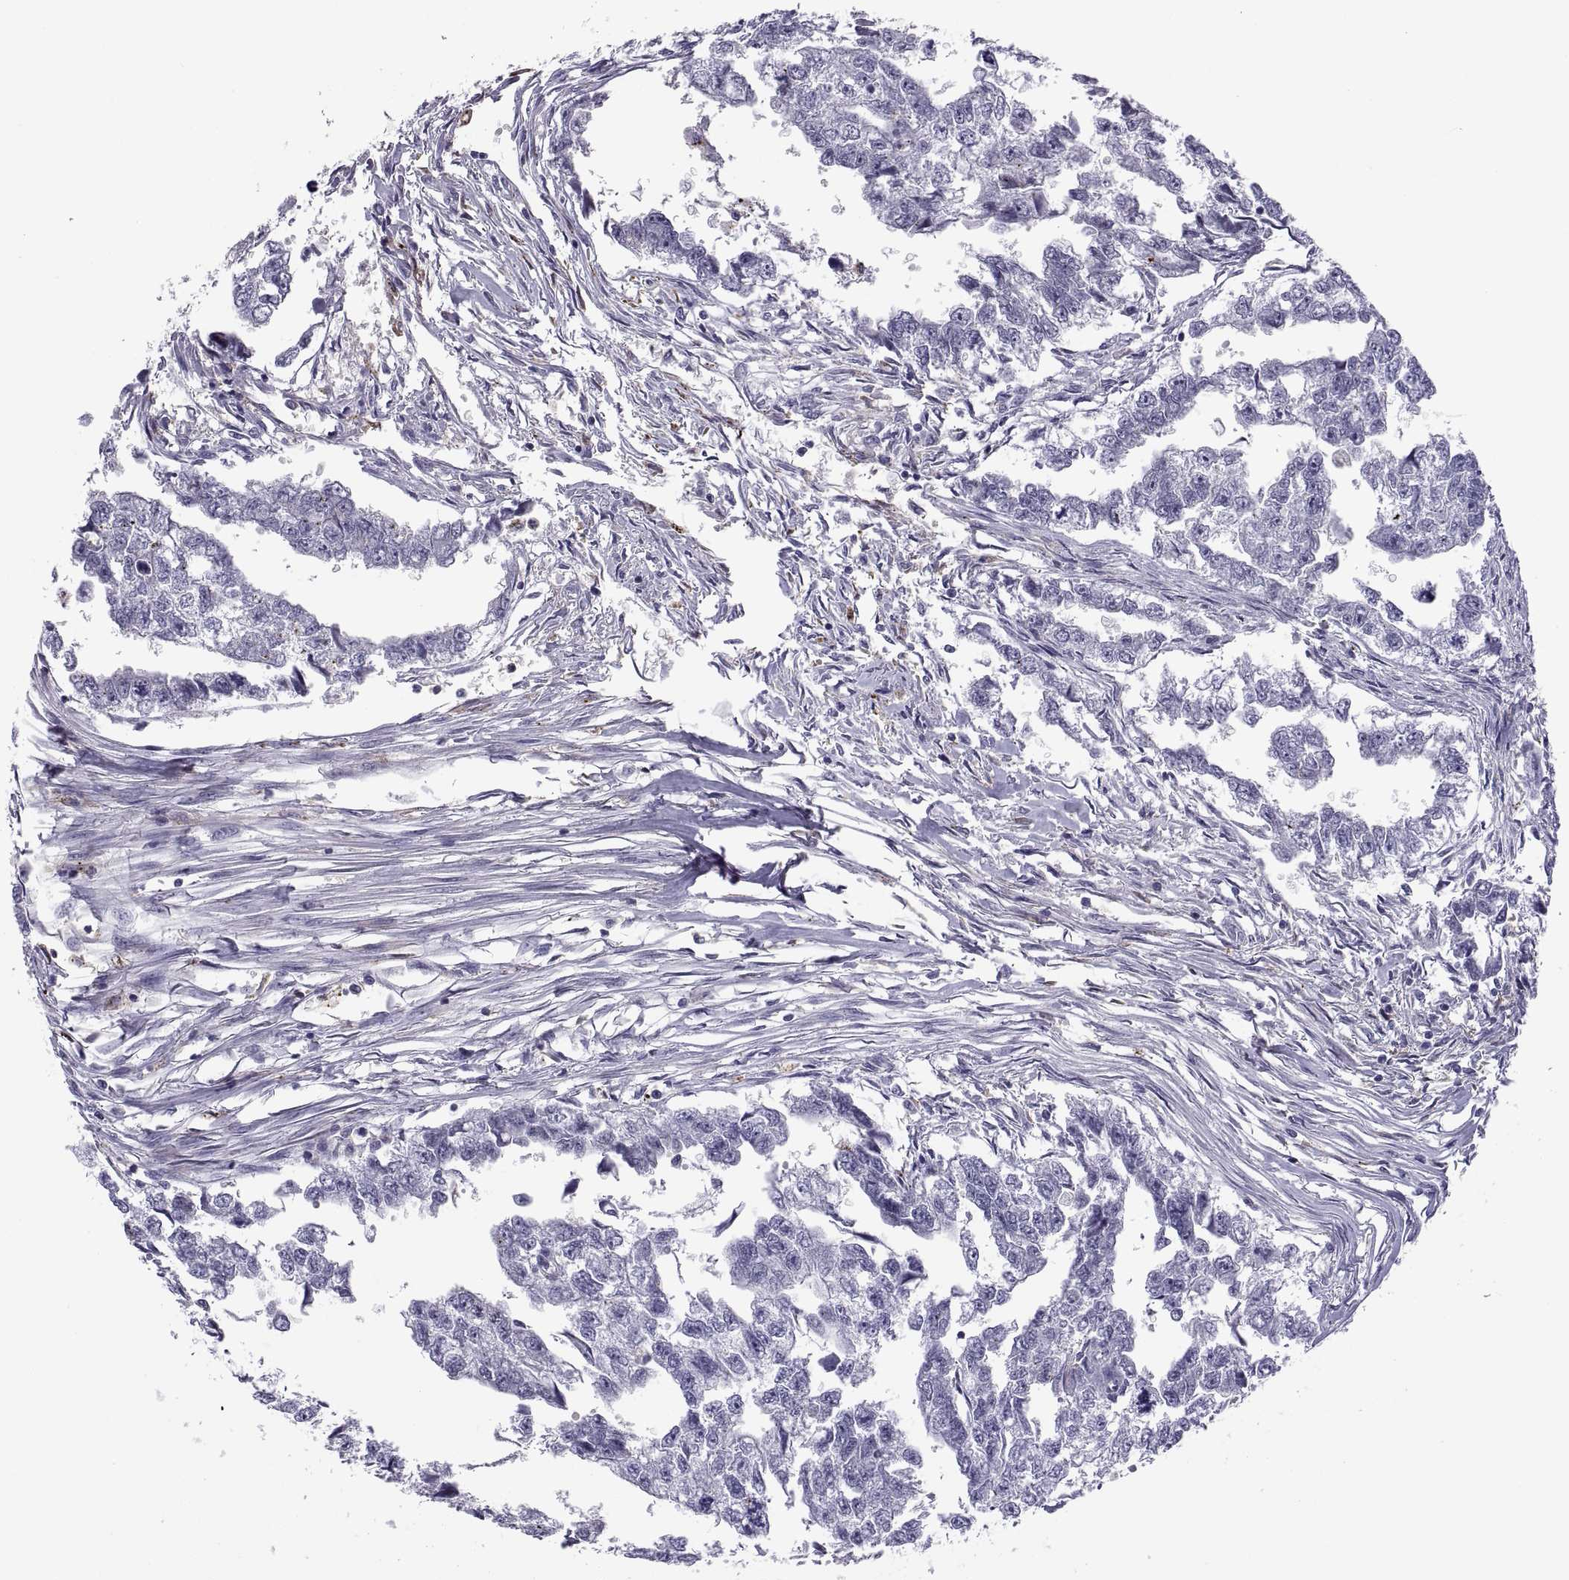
{"staining": {"intensity": "negative", "quantity": "none", "location": "none"}, "tissue": "testis cancer", "cell_type": "Tumor cells", "image_type": "cancer", "snomed": [{"axis": "morphology", "description": "Carcinoma, Embryonal, NOS"}, {"axis": "morphology", "description": "Teratoma, malignant, NOS"}, {"axis": "topography", "description": "Testis"}], "caption": "Protein analysis of teratoma (malignant) (testis) displays no significant expression in tumor cells. (Brightfield microscopy of DAB (3,3'-diaminobenzidine) immunohistochemistry (IHC) at high magnification).", "gene": "RGS19", "patient": {"sex": "male", "age": 44}}